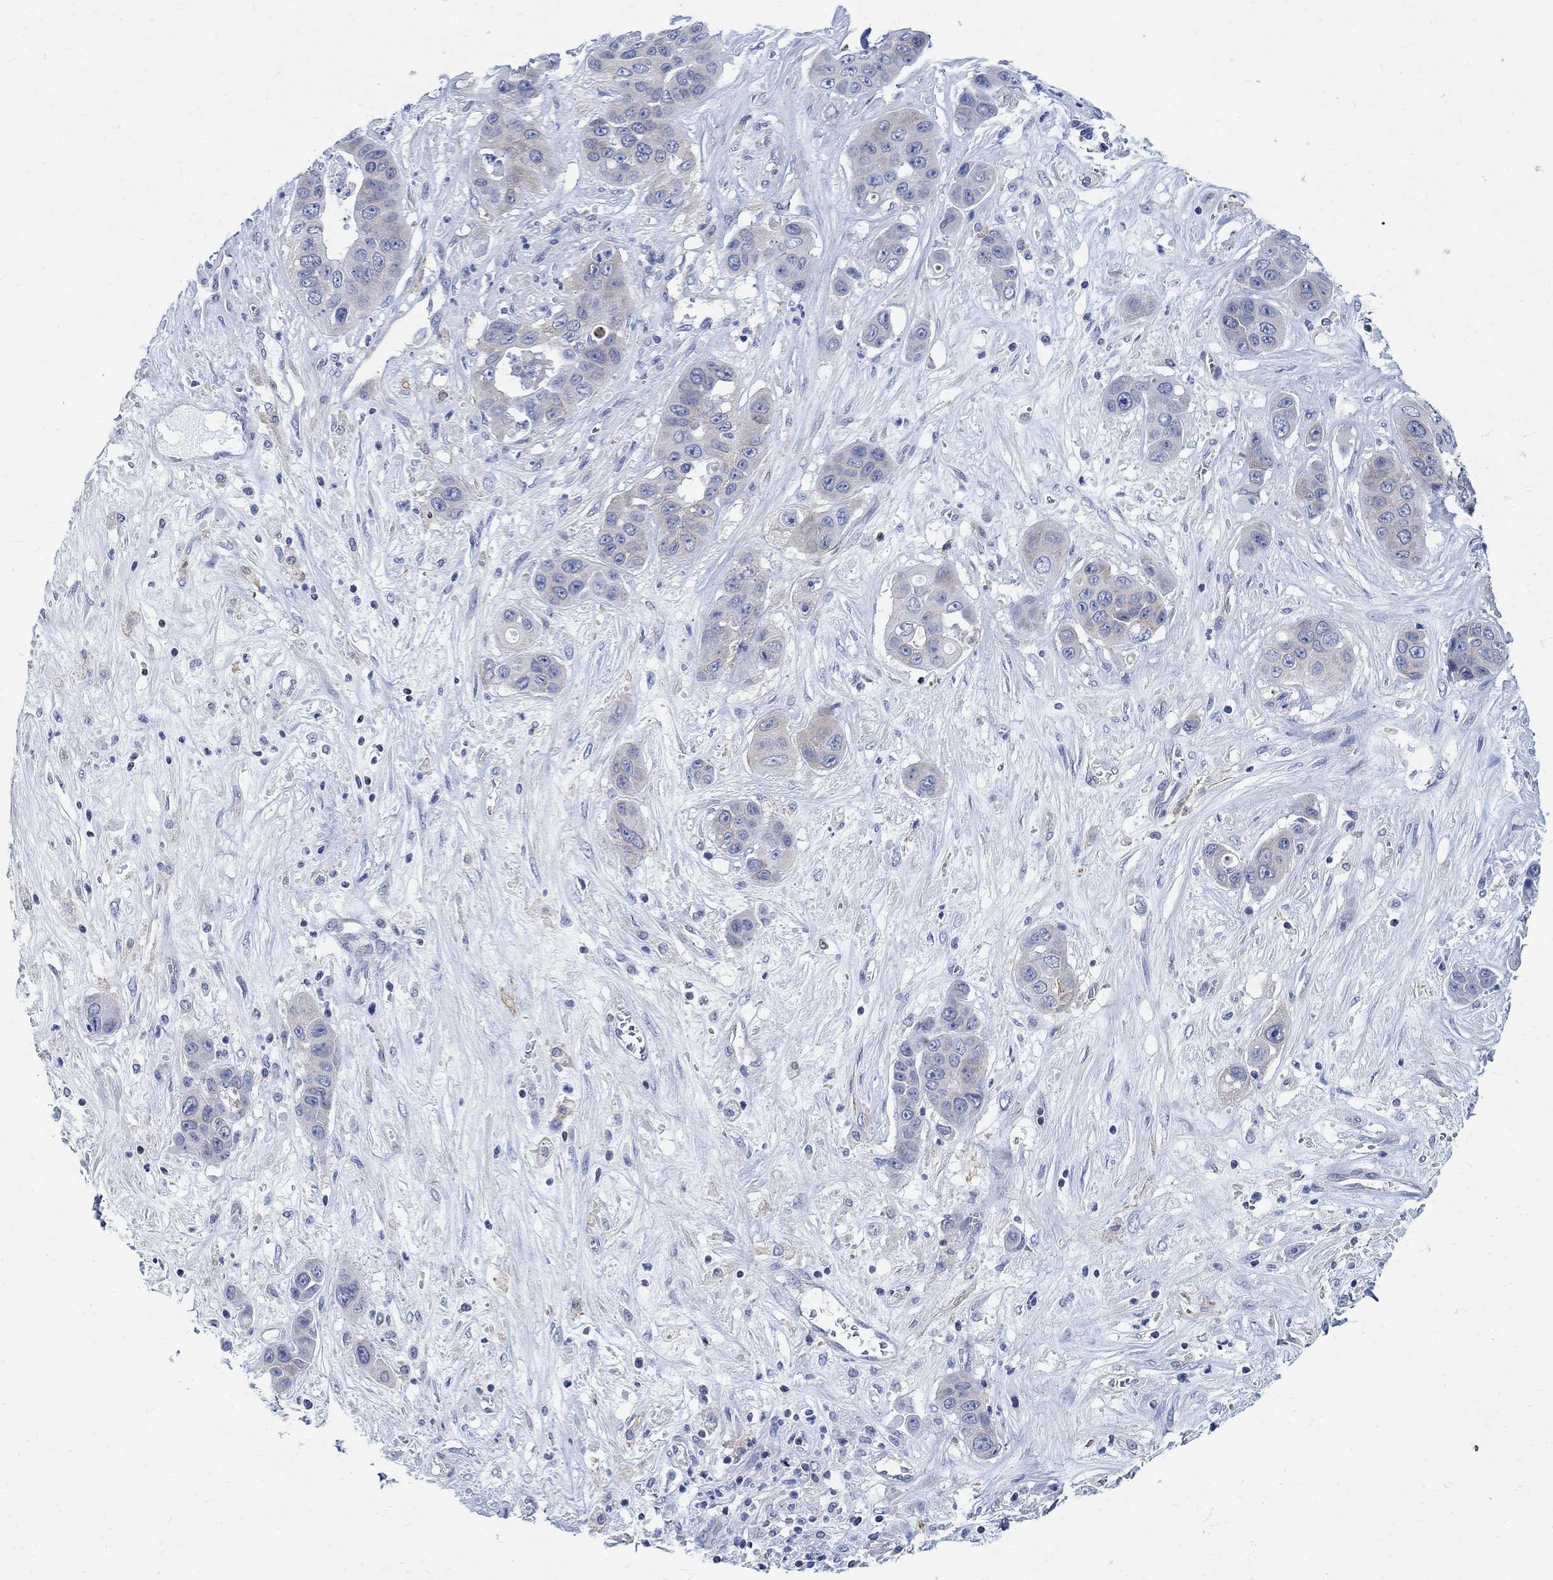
{"staining": {"intensity": "weak", "quantity": "25%-75%", "location": "cytoplasmic/membranous"}, "tissue": "liver cancer", "cell_type": "Tumor cells", "image_type": "cancer", "snomed": [{"axis": "morphology", "description": "Cholangiocarcinoma"}, {"axis": "topography", "description": "Liver"}], "caption": "About 25%-75% of tumor cells in liver cancer (cholangiocarcinoma) reveal weak cytoplasmic/membranous protein staining as visualized by brown immunohistochemical staining.", "gene": "PHF21B", "patient": {"sex": "female", "age": 52}}